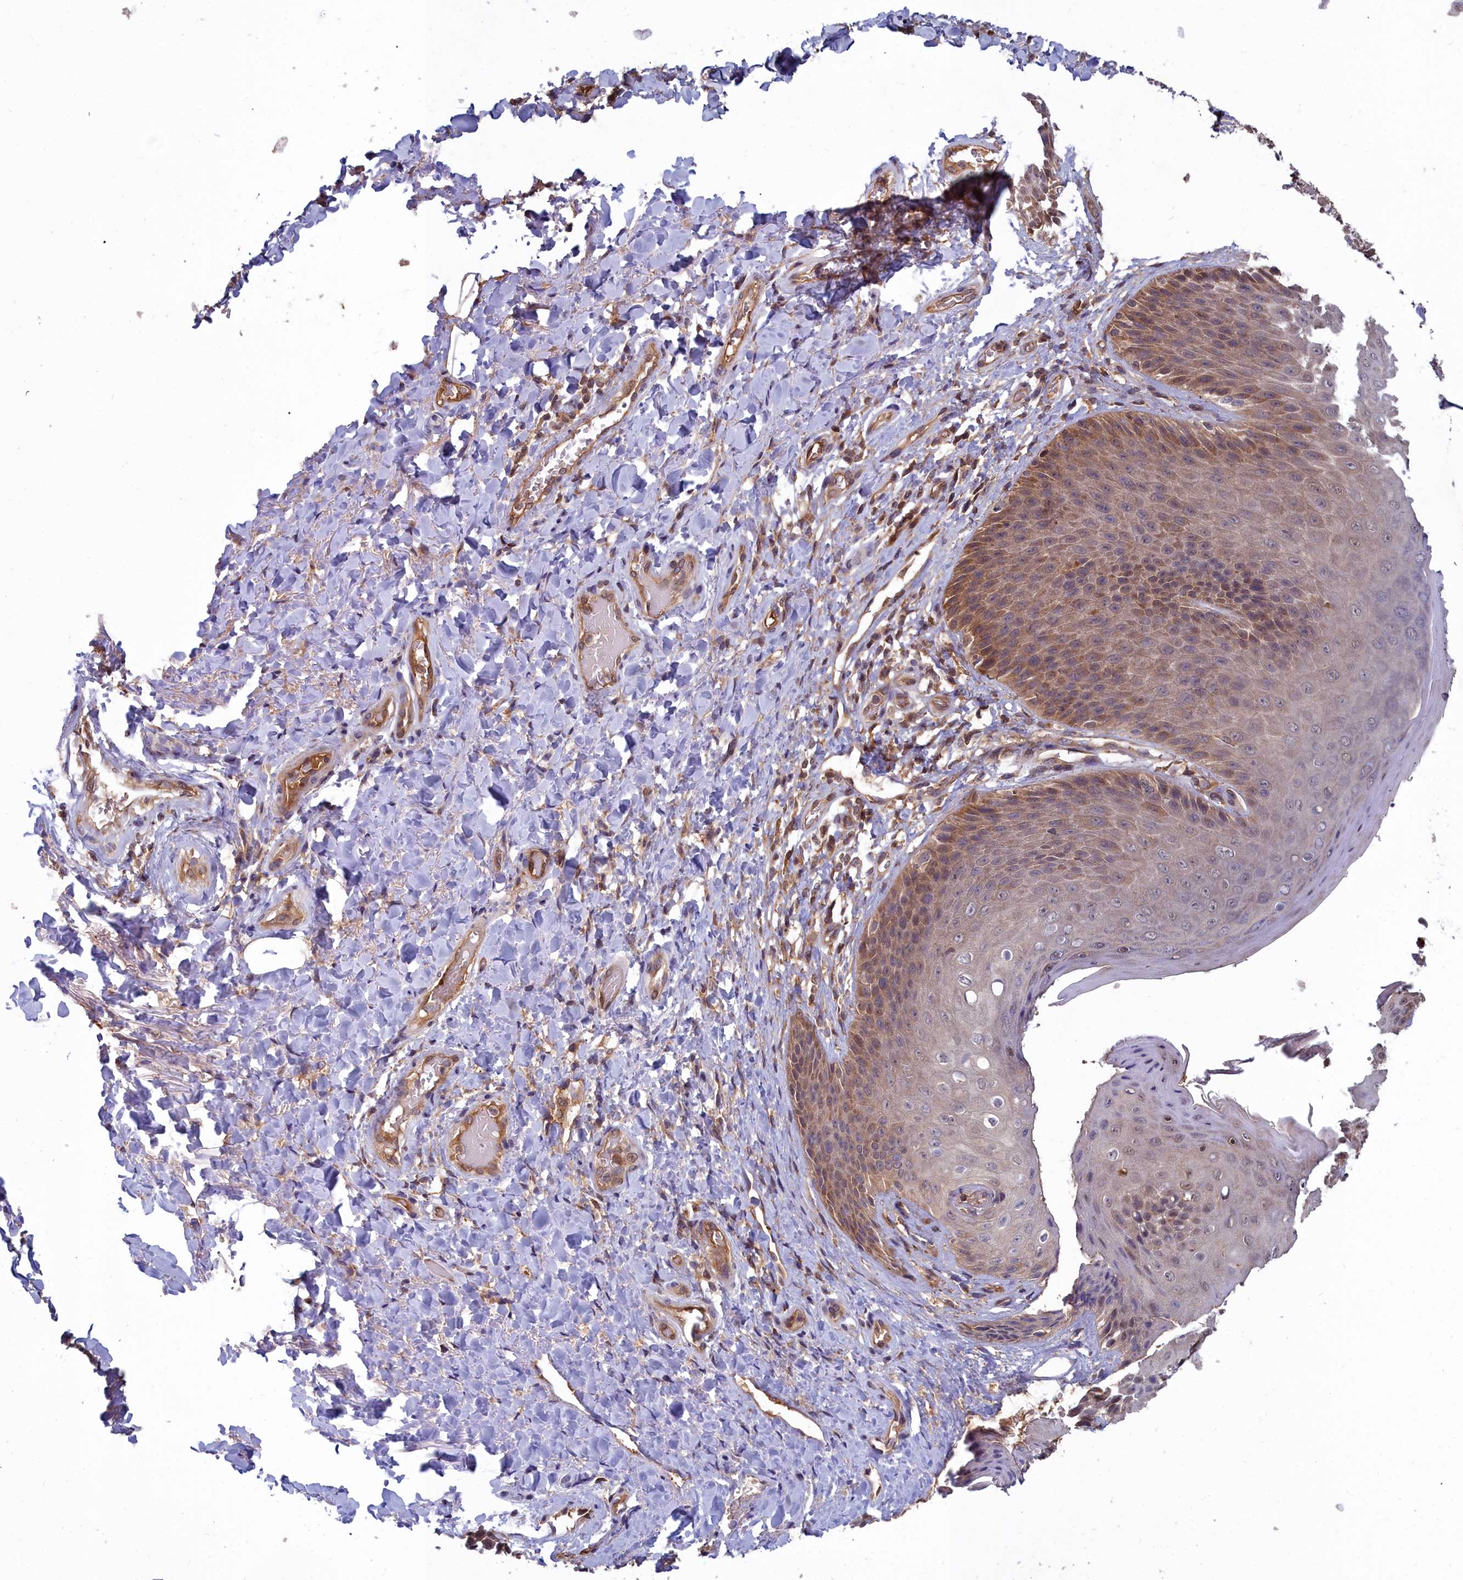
{"staining": {"intensity": "moderate", "quantity": "25%-75%", "location": "cytoplasmic/membranous"}, "tissue": "skin", "cell_type": "Epidermal cells", "image_type": "normal", "snomed": [{"axis": "morphology", "description": "Normal tissue, NOS"}, {"axis": "topography", "description": "Anal"}], "caption": "Immunohistochemical staining of normal human skin exhibits 25%-75% levels of moderate cytoplasmic/membranous protein positivity in about 25%-75% of epidermal cells.", "gene": "GFRA2", "patient": {"sex": "female", "age": 89}}